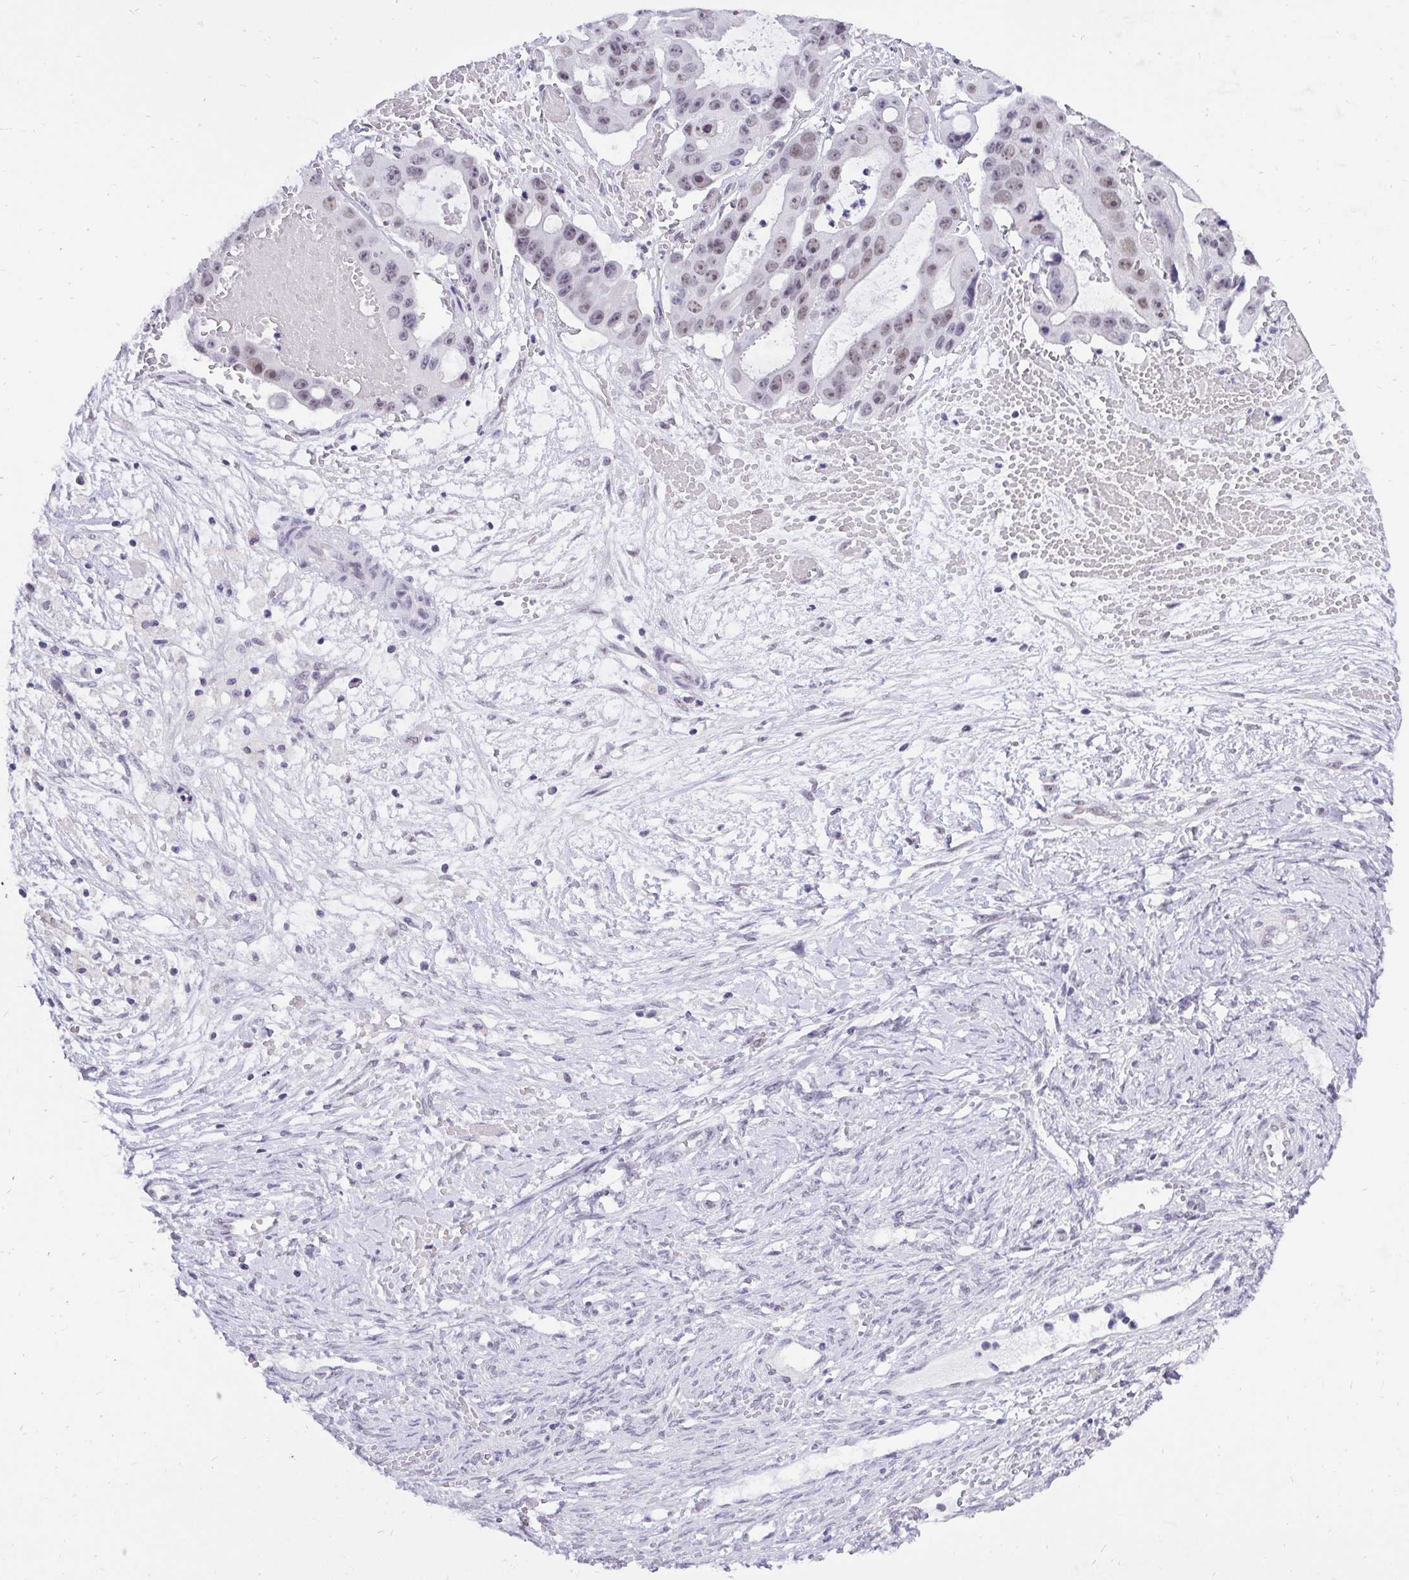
{"staining": {"intensity": "weak", "quantity": "<25%", "location": "nuclear"}, "tissue": "ovarian cancer", "cell_type": "Tumor cells", "image_type": "cancer", "snomed": [{"axis": "morphology", "description": "Cystadenocarcinoma, serous, NOS"}, {"axis": "topography", "description": "Ovary"}], "caption": "DAB immunohistochemical staining of human ovarian cancer exhibits no significant positivity in tumor cells. The staining was performed using DAB to visualize the protein expression in brown, while the nuclei were stained in blue with hematoxylin (Magnification: 20x).", "gene": "ZNF860", "patient": {"sex": "female", "age": 56}}